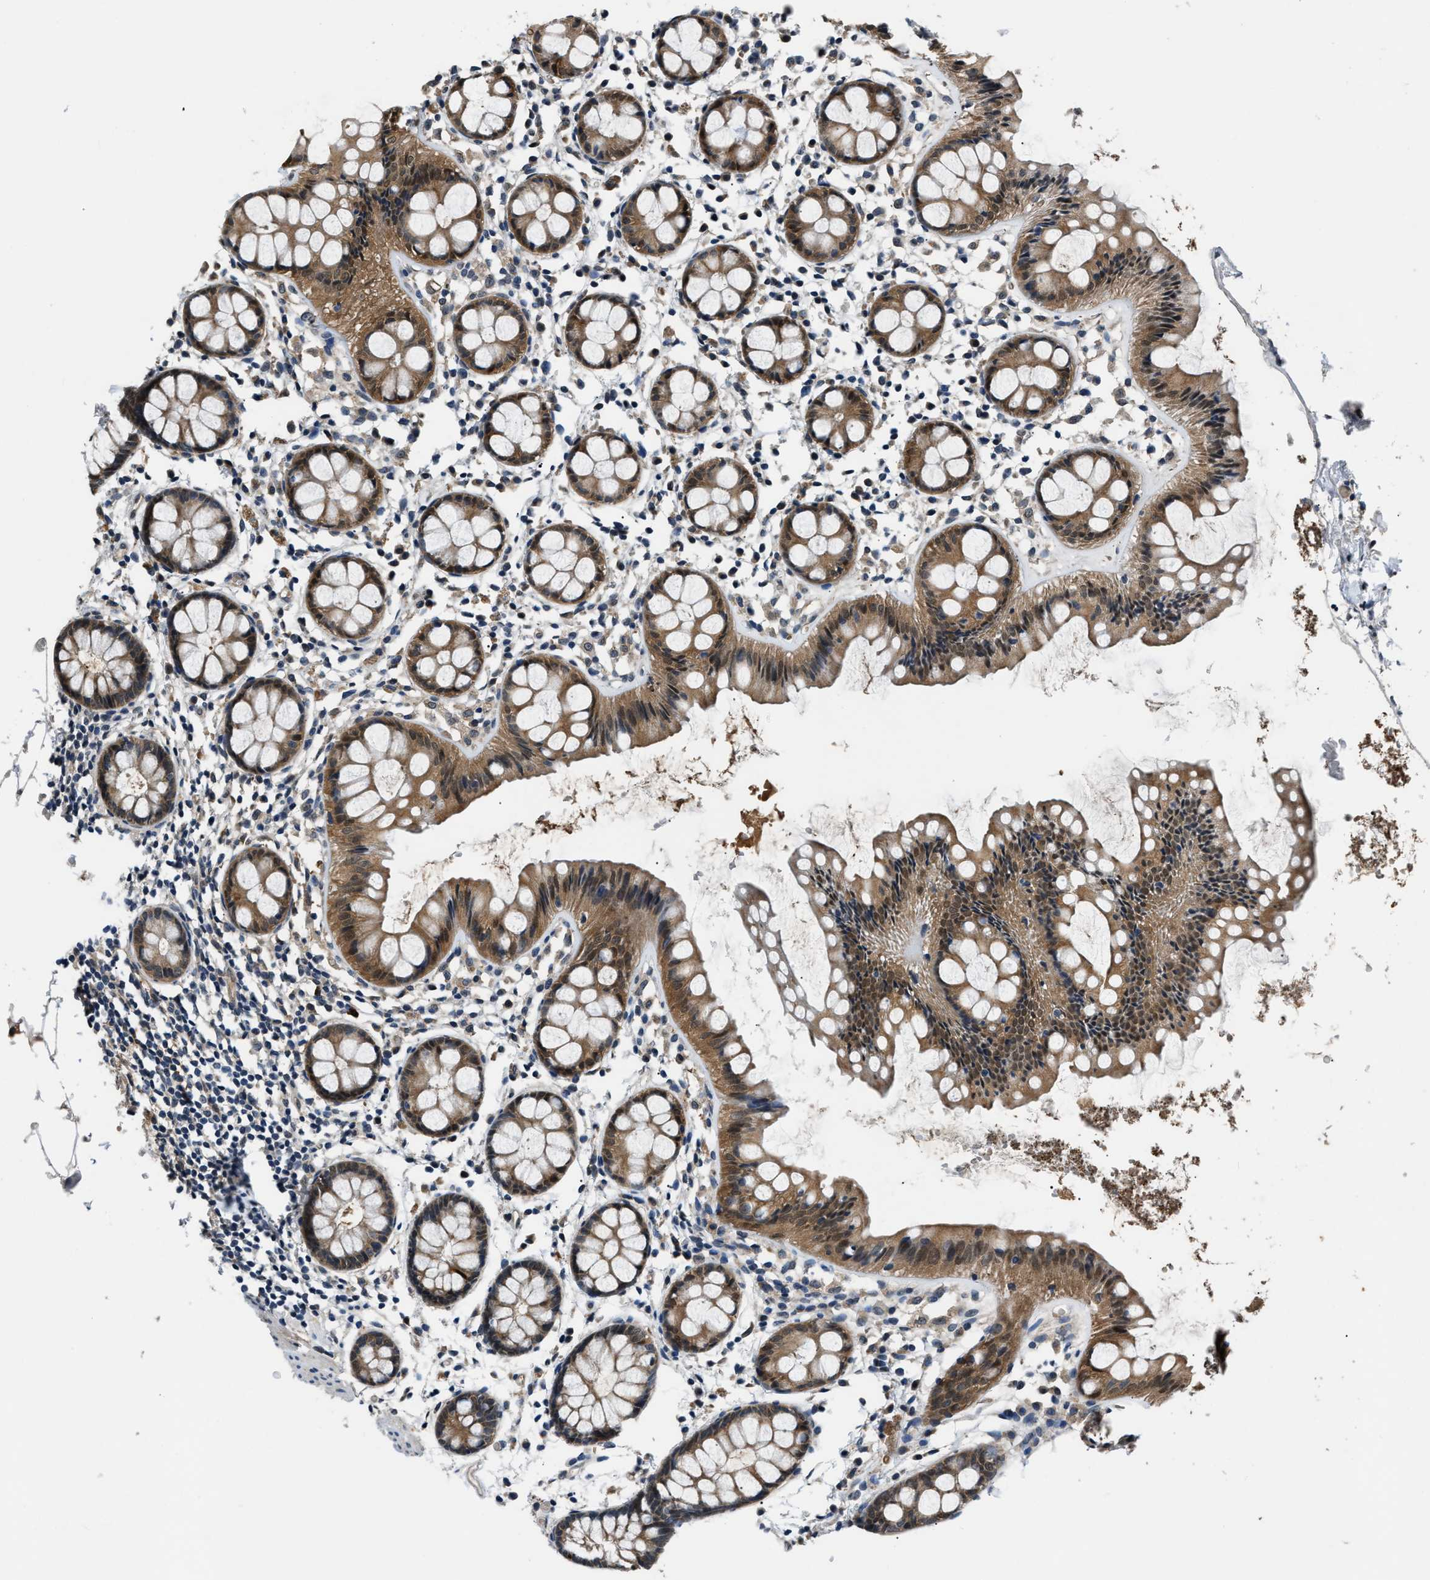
{"staining": {"intensity": "moderate", "quantity": ">75%", "location": "cytoplasmic/membranous"}, "tissue": "rectum", "cell_type": "Glandular cells", "image_type": "normal", "snomed": [{"axis": "morphology", "description": "Normal tissue, NOS"}, {"axis": "topography", "description": "Rectum"}], "caption": "IHC of benign rectum exhibits medium levels of moderate cytoplasmic/membranous positivity in about >75% of glandular cells.", "gene": "TP53I3", "patient": {"sex": "female", "age": 66}}